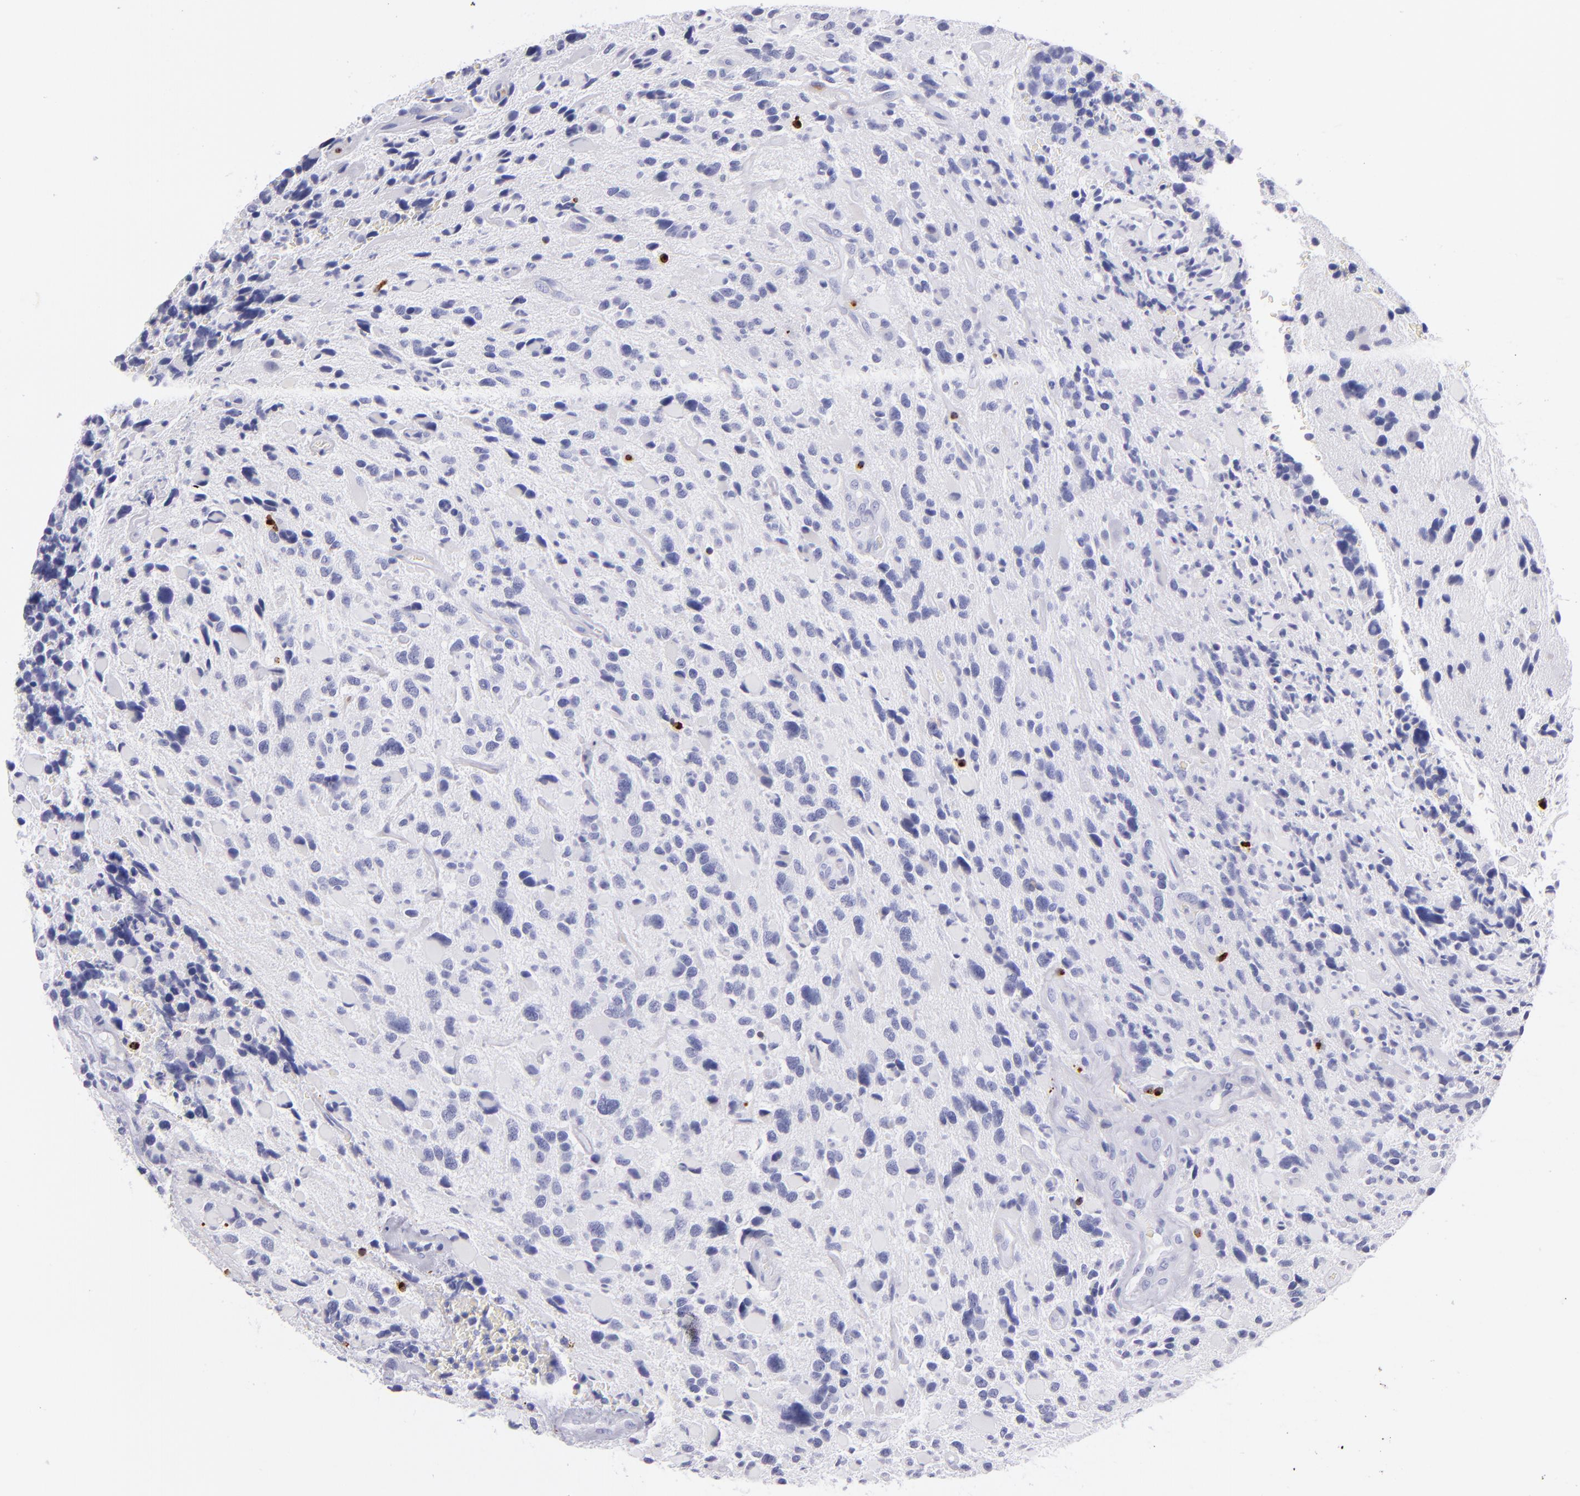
{"staining": {"intensity": "negative", "quantity": "none", "location": "none"}, "tissue": "glioma", "cell_type": "Tumor cells", "image_type": "cancer", "snomed": [{"axis": "morphology", "description": "Glioma, malignant, High grade"}, {"axis": "topography", "description": "Brain"}], "caption": "Image shows no significant protein staining in tumor cells of malignant high-grade glioma.", "gene": "PRF1", "patient": {"sex": "female", "age": 37}}